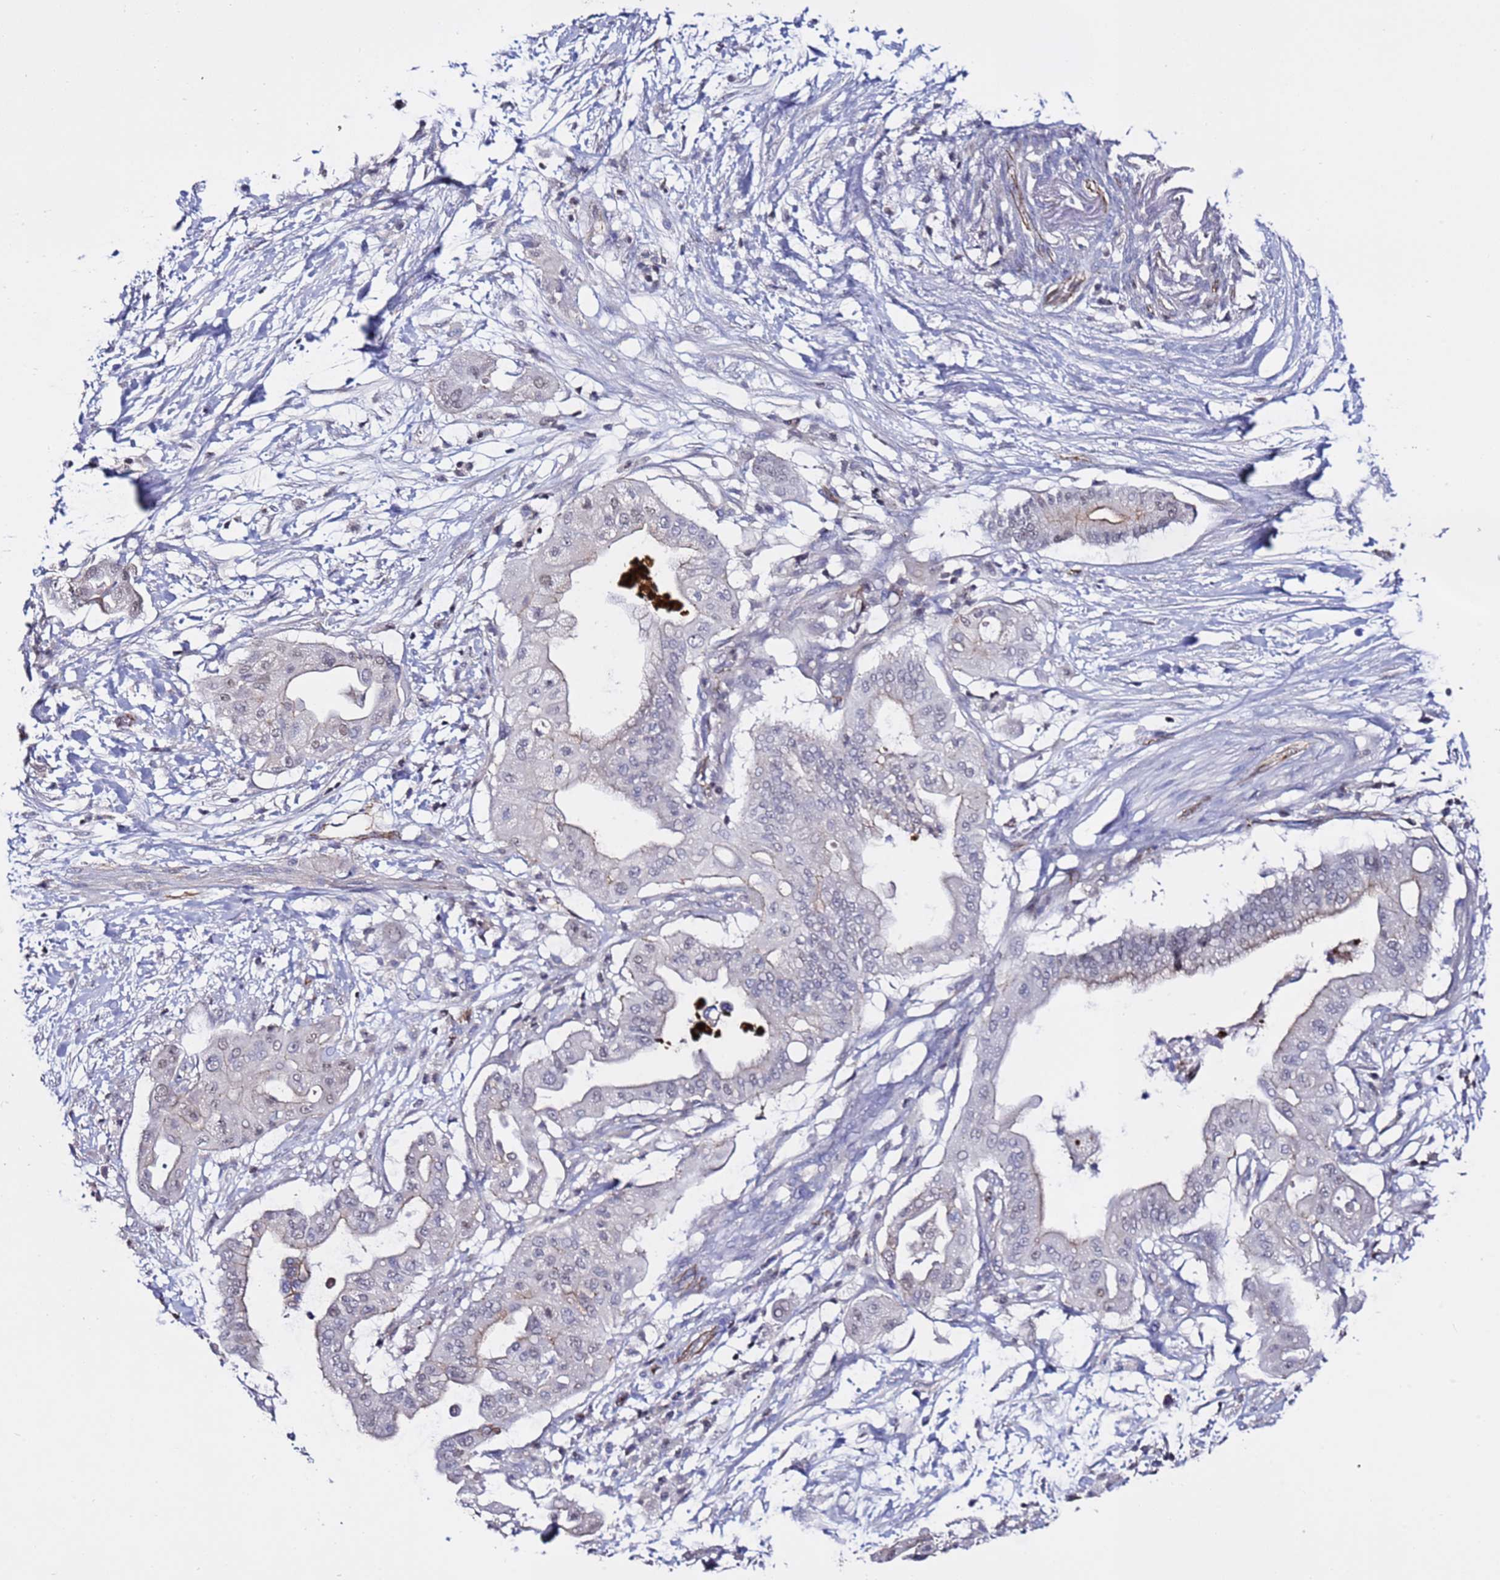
{"staining": {"intensity": "weak", "quantity": "<25%", "location": "cytoplasmic/membranous,nuclear"}, "tissue": "pancreatic cancer", "cell_type": "Tumor cells", "image_type": "cancer", "snomed": [{"axis": "morphology", "description": "Adenocarcinoma, NOS"}, {"axis": "topography", "description": "Pancreas"}], "caption": "Human pancreatic adenocarcinoma stained for a protein using immunohistochemistry (IHC) demonstrates no positivity in tumor cells.", "gene": "TENM3", "patient": {"sex": "male", "age": 68}}